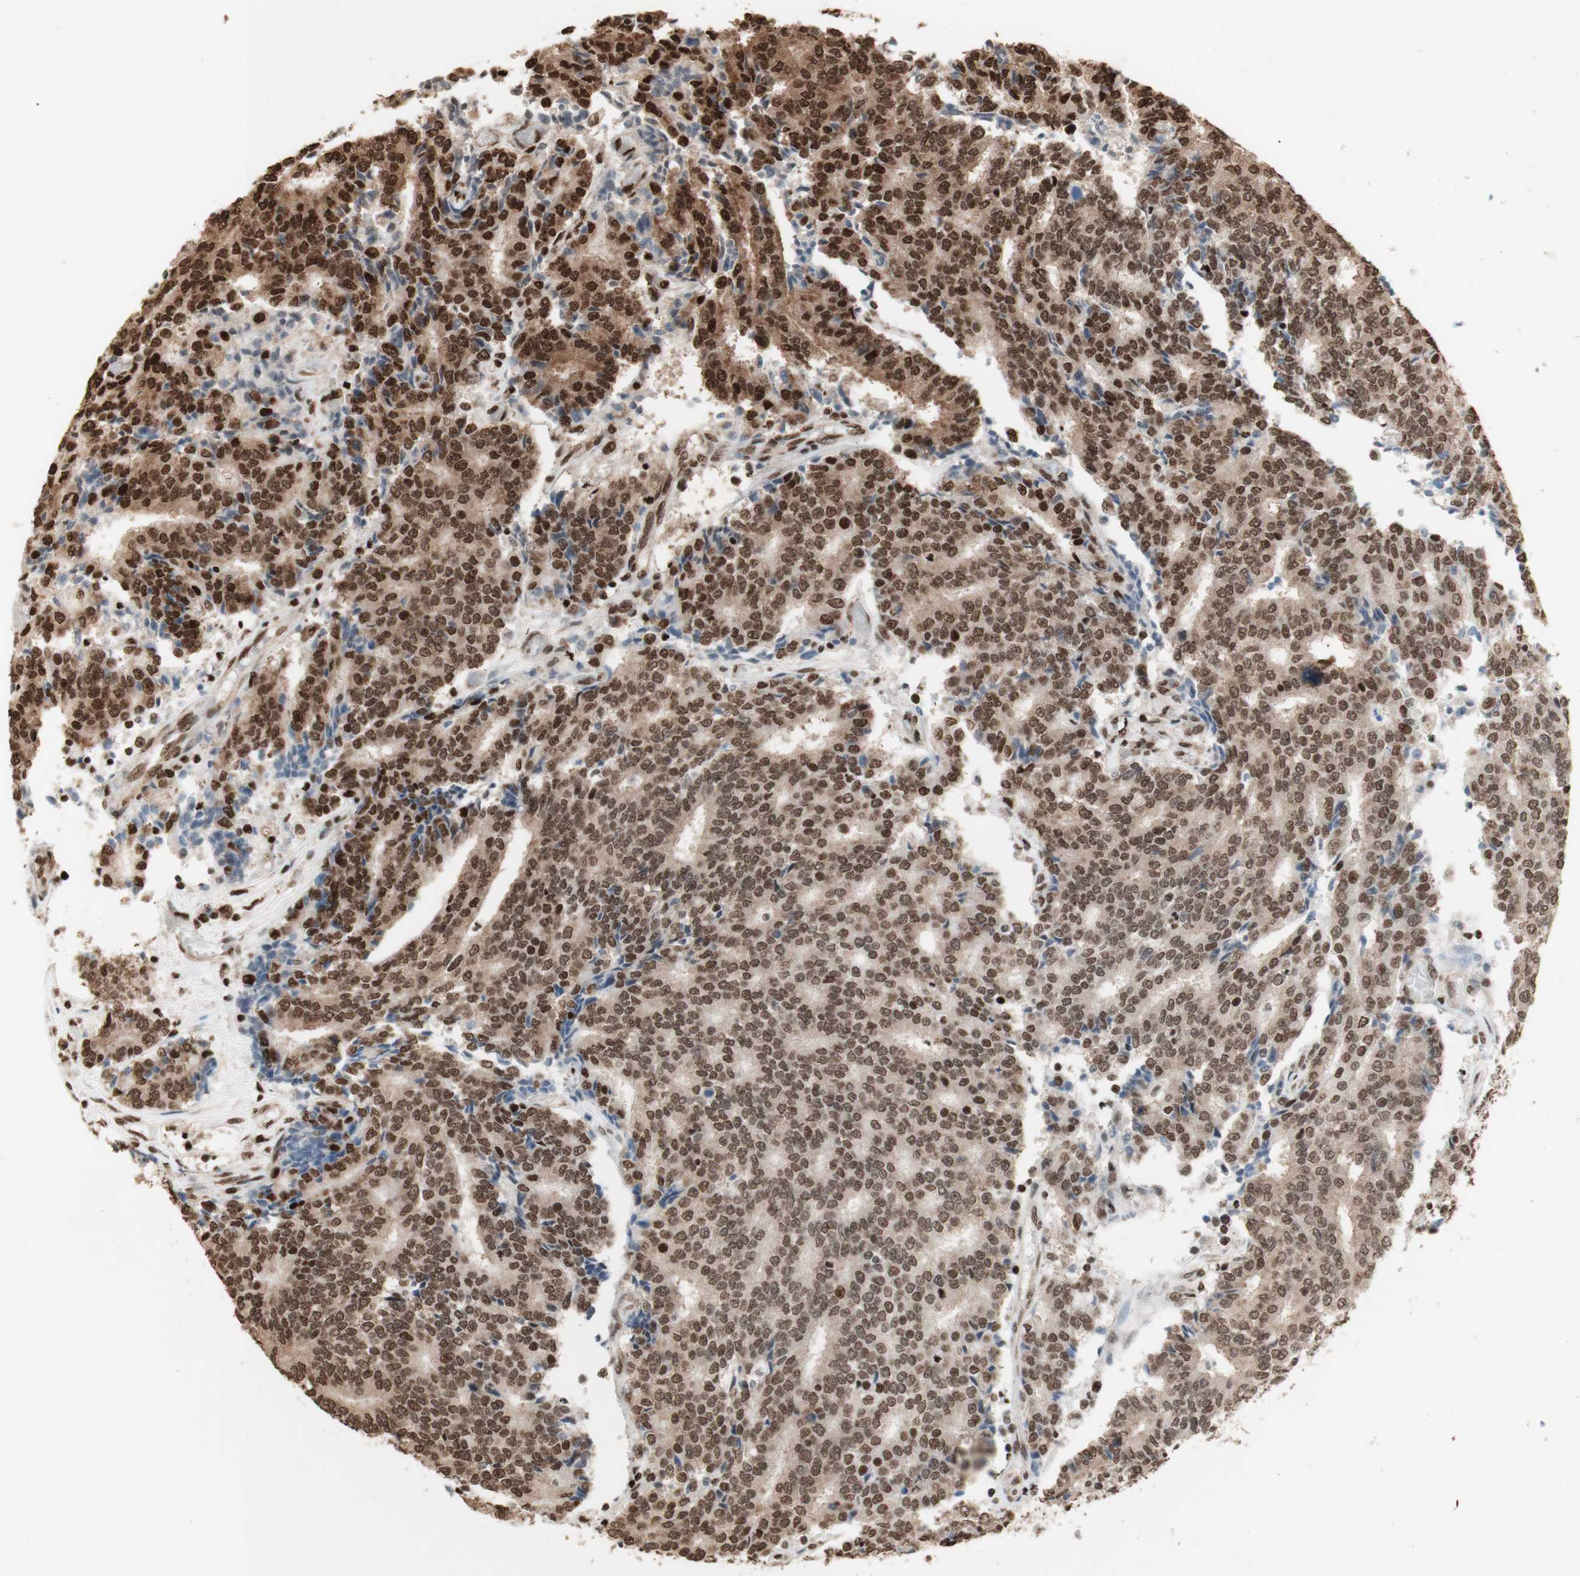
{"staining": {"intensity": "strong", "quantity": ">75%", "location": "cytoplasmic/membranous,nuclear"}, "tissue": "prostate cancer", "cell_type": "Tumor cells", "image_type": "cancer", "snomed": [{"axis": "morphology", "description": "Normal tissue, NOS"}, {"axis": "morphology", "description": "Adenocarcinoma, High grade"}, {"axis": "topography", "description": "Prostate"}, {"axis": "topography", "description": "Seminal veicle"}], "caption": "Strong cytoplasmic/membranous and nuclear staining for a protein is appreciated in about >75% of tumor cells of high-grade adenocarcinoma (prostate) using immunohistochemistry (IHC).", "gene": "HNRNPA2B1", "patient": {"sex": "male", "age": 55}}